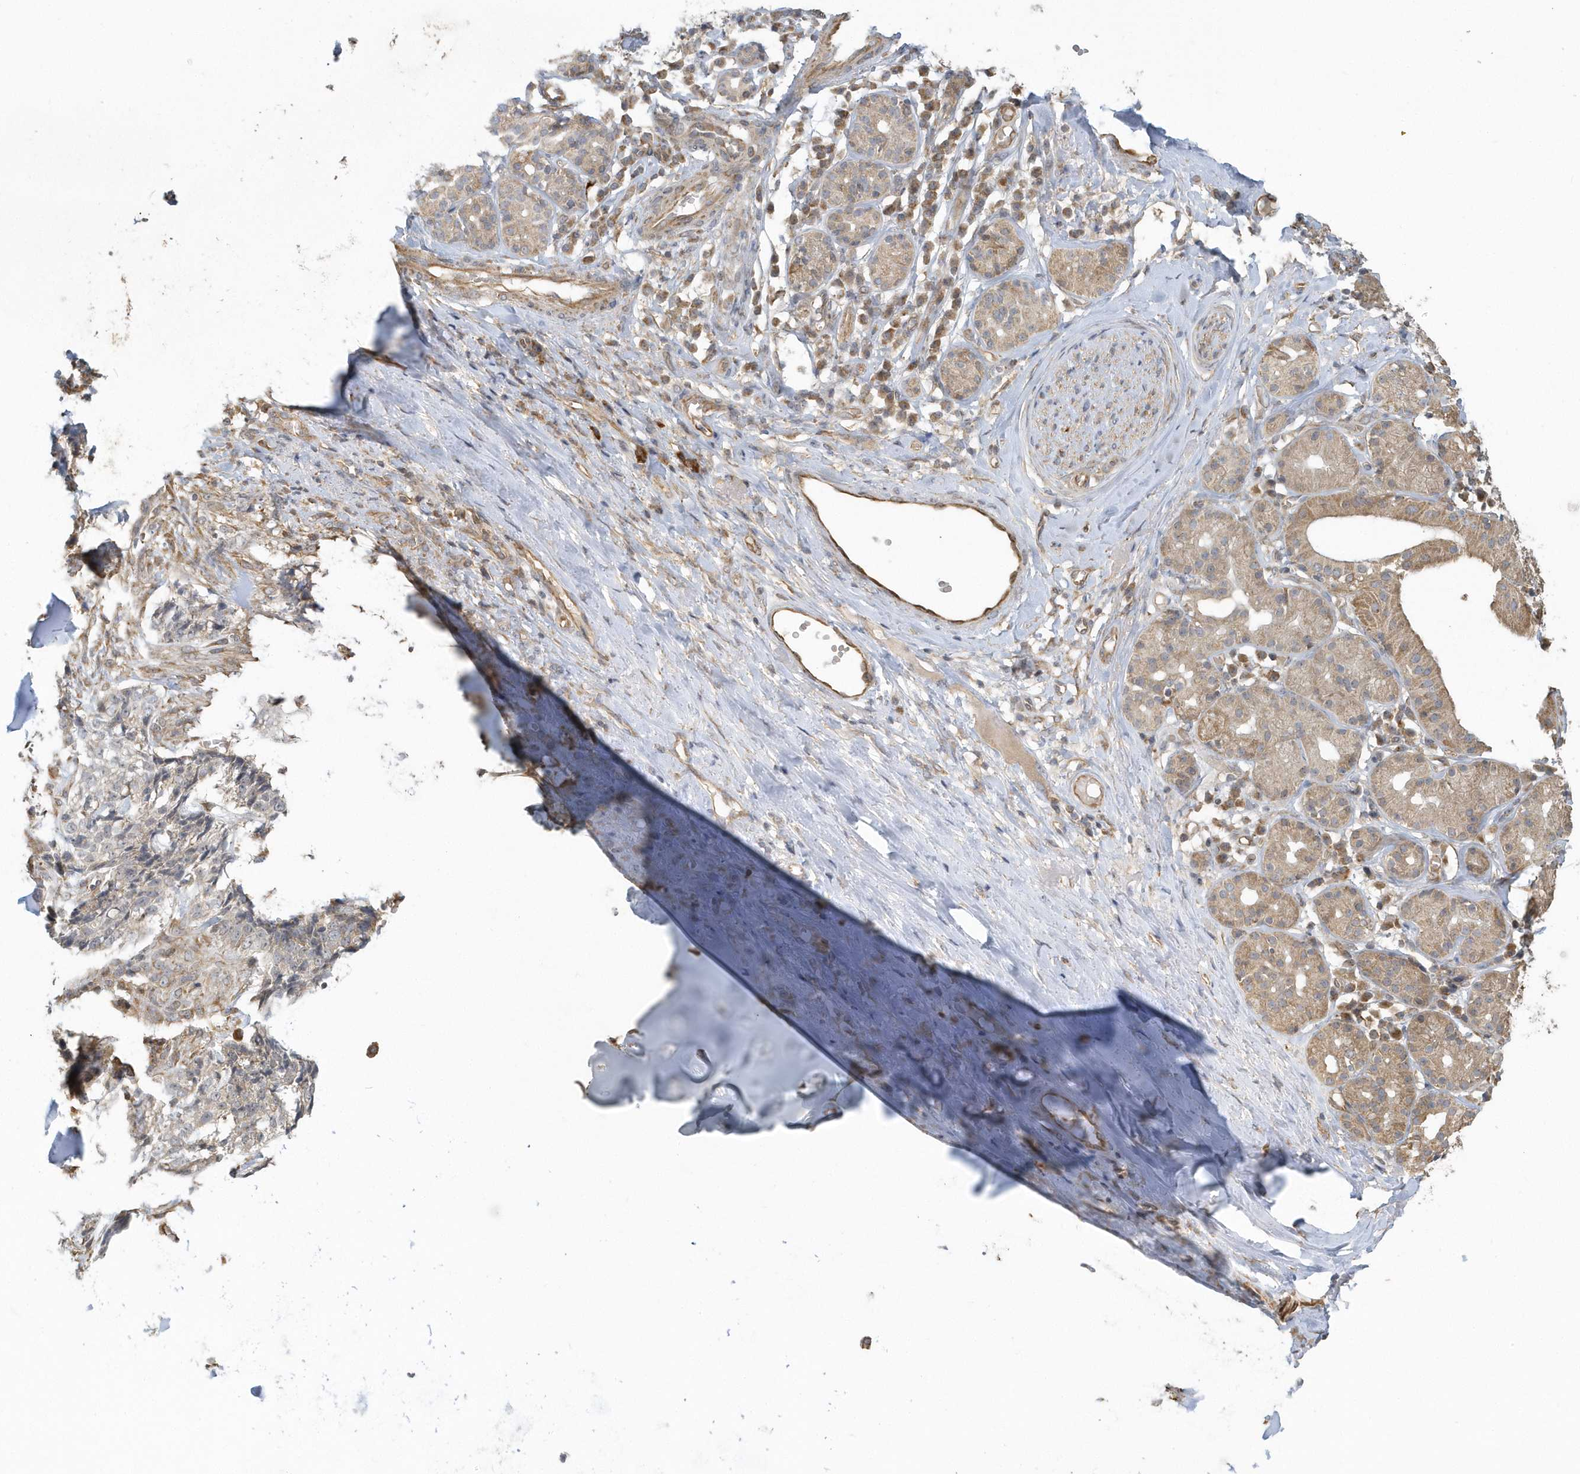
{"staining": {"intensity": "weak", "quantity": ">75%", "location": "cytoplasmic/membranous"}, "tissue": "adipose tissue", "cell_type": "Adipocytes", "image_type": "normal", "snomed": [{"axis": "morphology", "description": "Normal tissue, NOS"}, {"axis": "morphology", "description": "Basal cell carcinoma"}, {"axis": "topography", "description": "Cartilage tissue"}, {"axis": "topography", "description": "Nasopharynx"}, {"axis": "topography", "description": "Oral tissue"}], "caption": "This is an image of immunohistochemistry staining of unremarkable adipose tissue, which shows weak staining in the cytoplasmic/membranous of adipocytes.", "gene": "THG1L", "patient": {"sex": "female", "age": 77}}